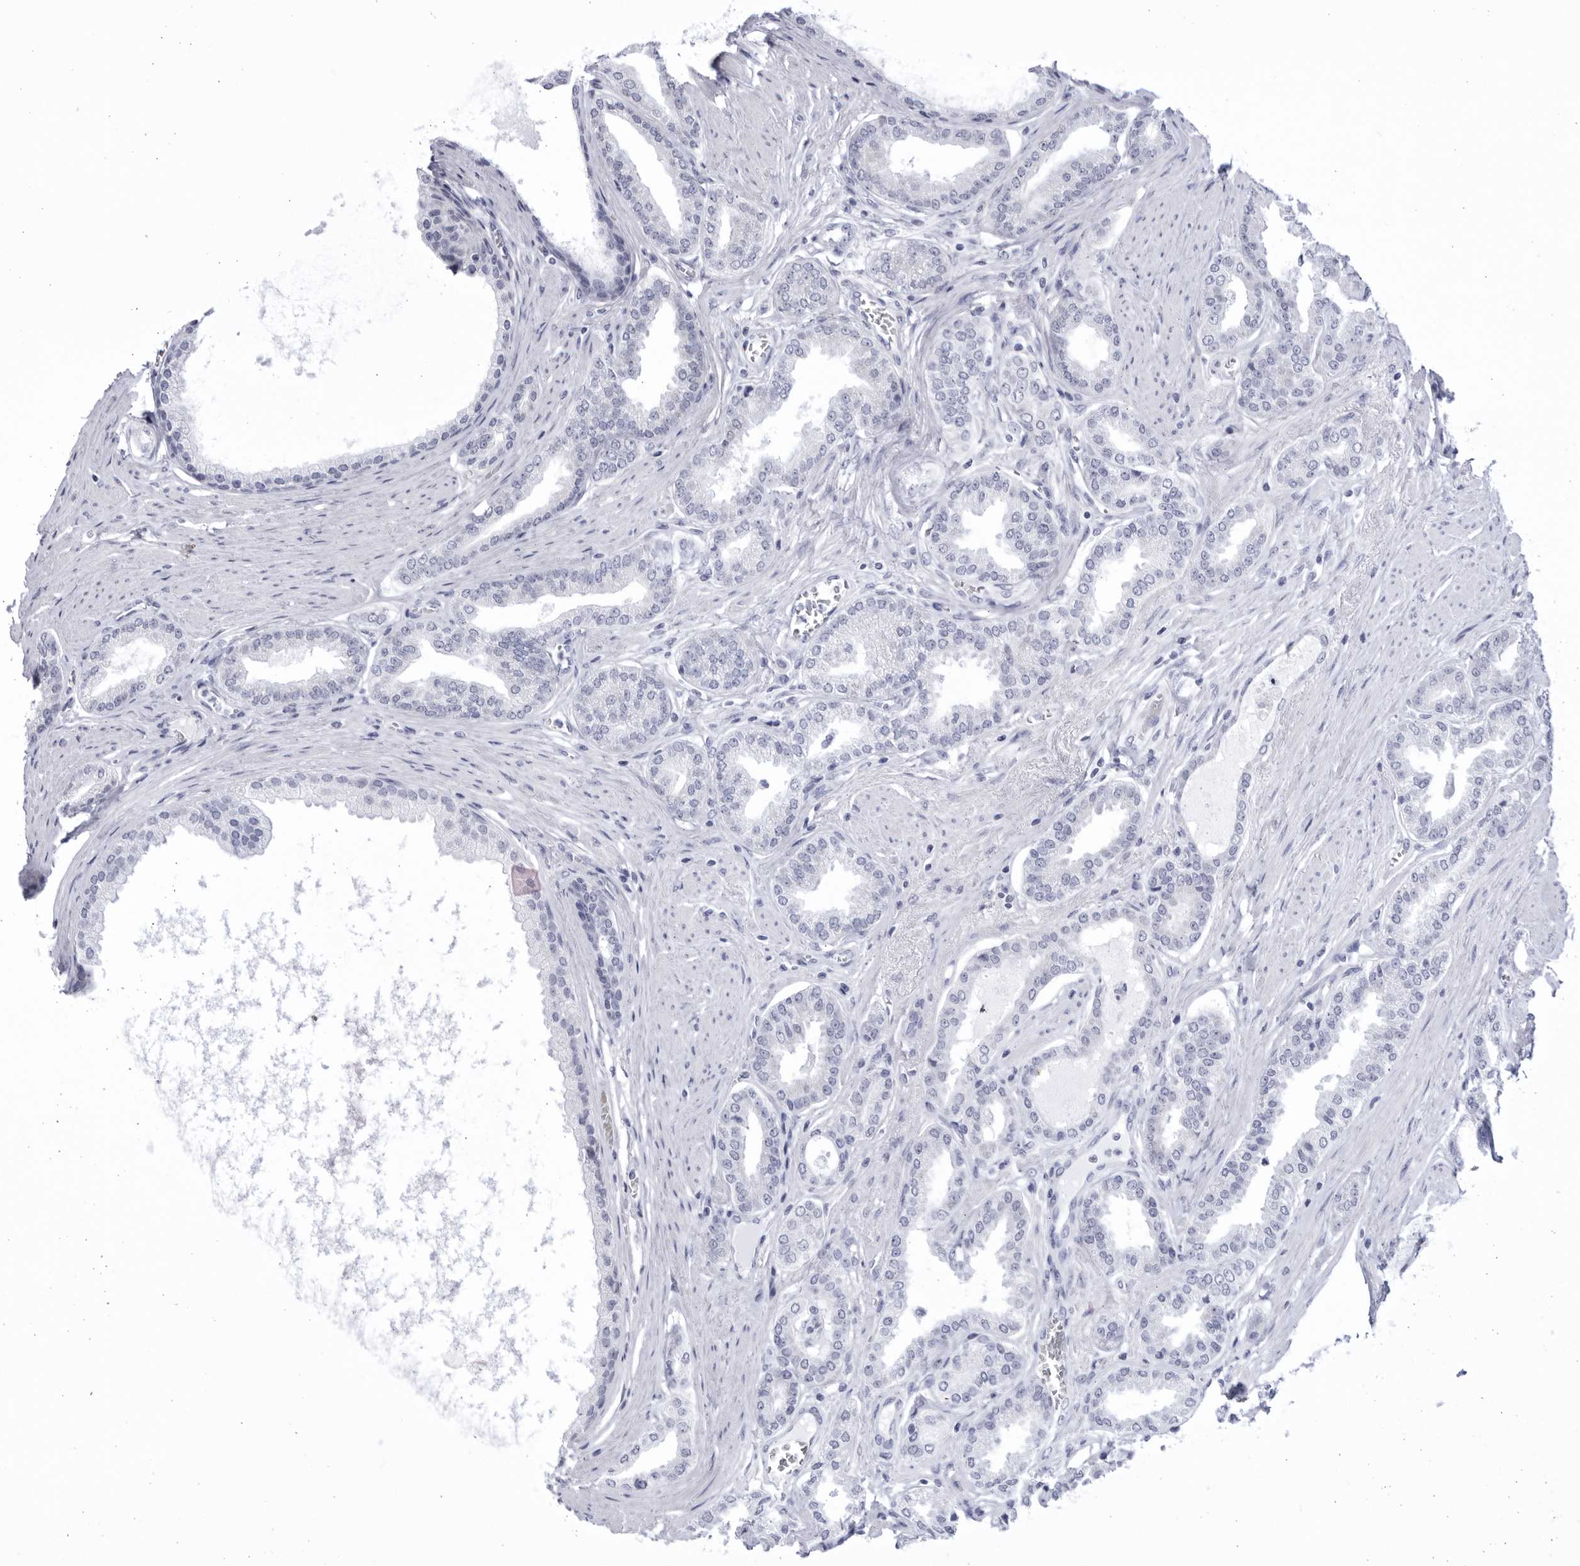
{"staining": {"intensity": "negative", "quantity": "none", "location": "none"}, "tissue": "prostate cancer", "cell_type": "Tumor cells", "image_type": "cancer", "snomed": [{"axis": "morphology", "description": "Adenocarcinoma, Low grade"}, {"axis": "topography", "description": "Prostate"}], "caption": "Photomicrograph shows no protein positivity in tumor cells of prostate low-grade adenocarcinoma tissue.", "gene": "CCDC181", "patient": {"sex": "male", "age": 63}}